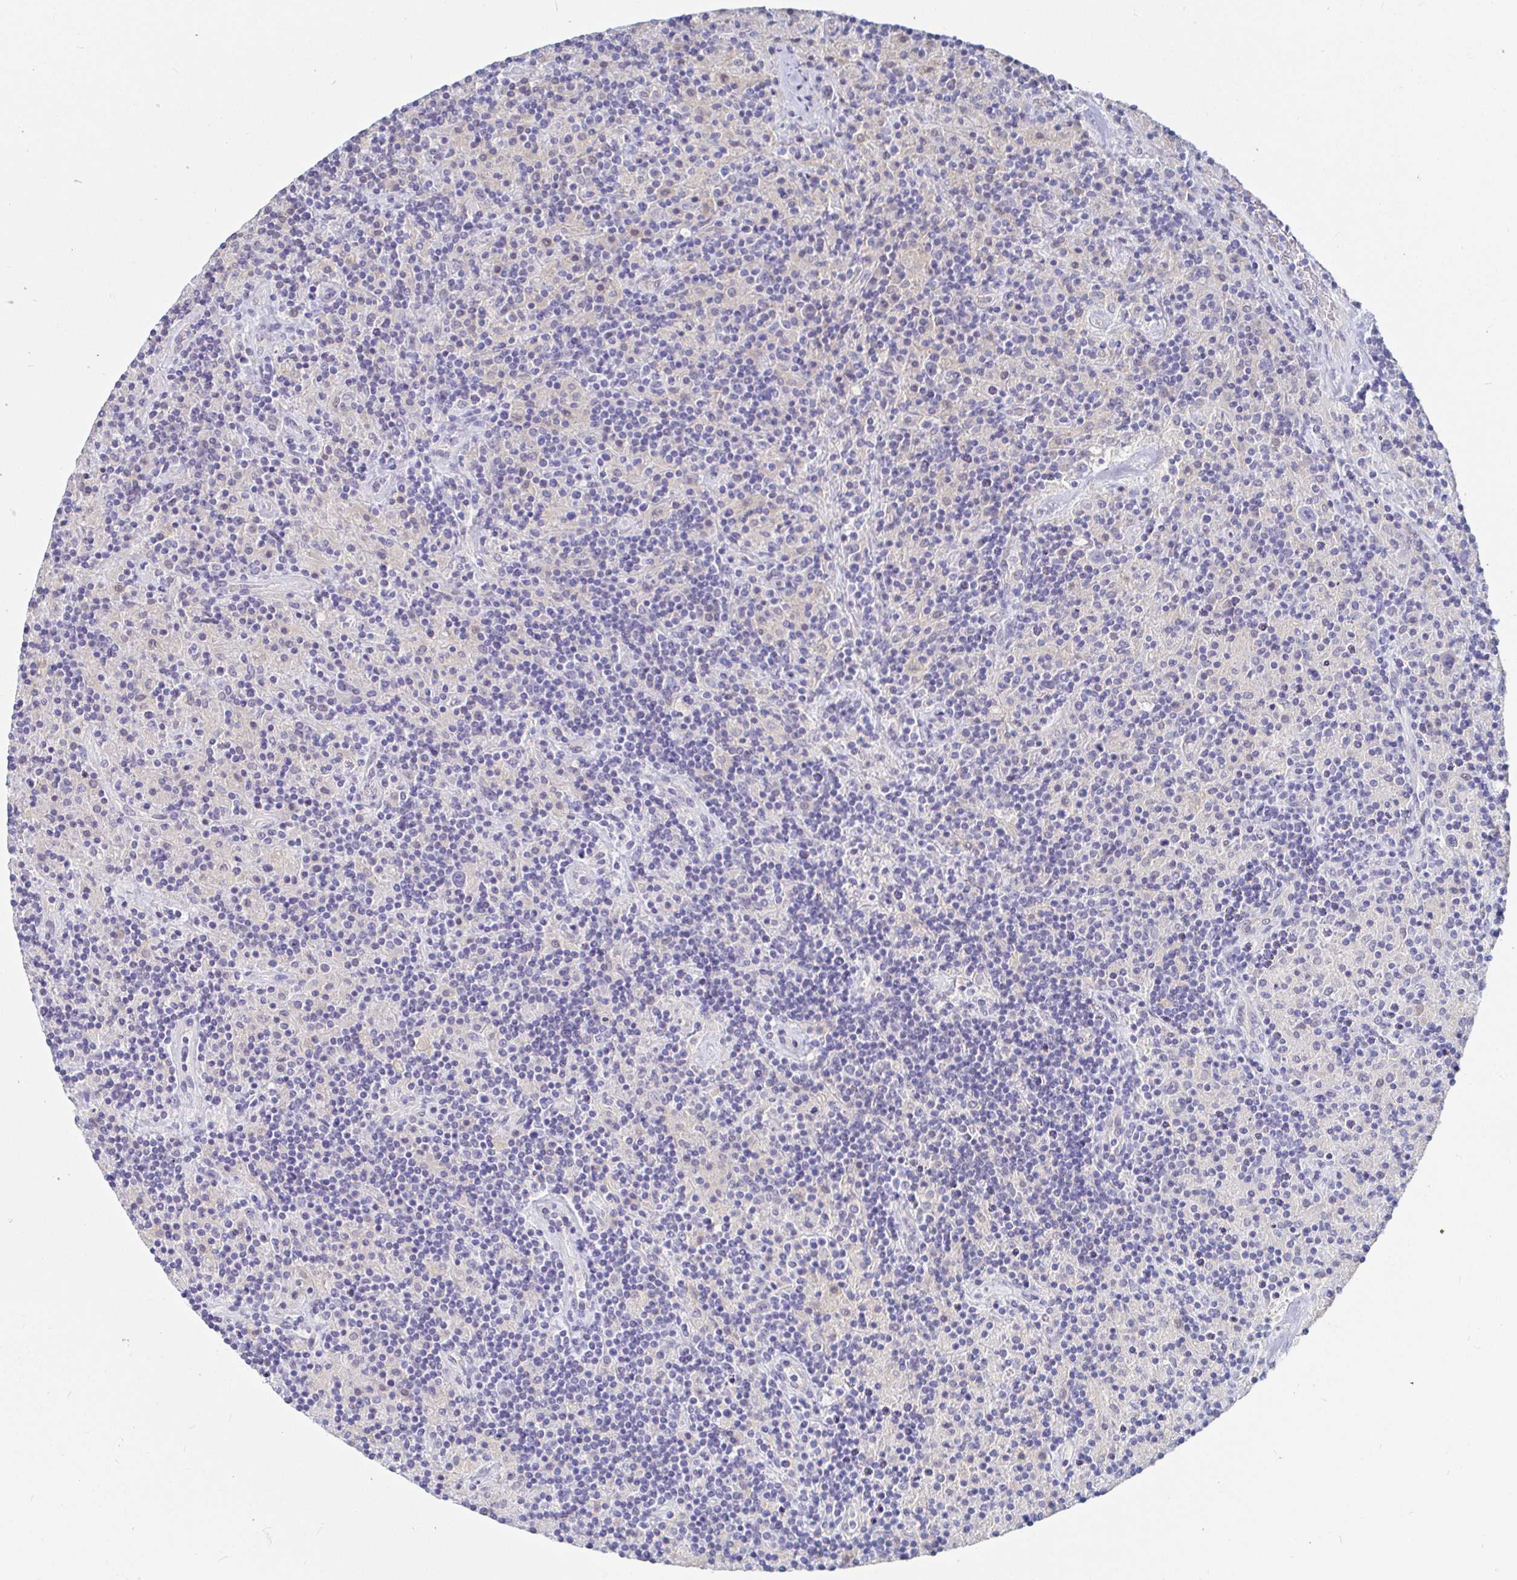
{"staining": {"intensity": "negative", "quantity": "none", "location": "none"}, "tissue": "lymphoma", "cell_type": "Tumor cells", "image_type": "cancer", "snomed": [{"axis": "morphology", "description": "Hodgkin's disease, NOS"}, {"axis": "topography", "description": "Lymph node"}], "caption": "An image of human lymphoma is negative for staining in tumor cells.", "gene": "PDE6B", "patient": {"sex": "male", "age": 70}}